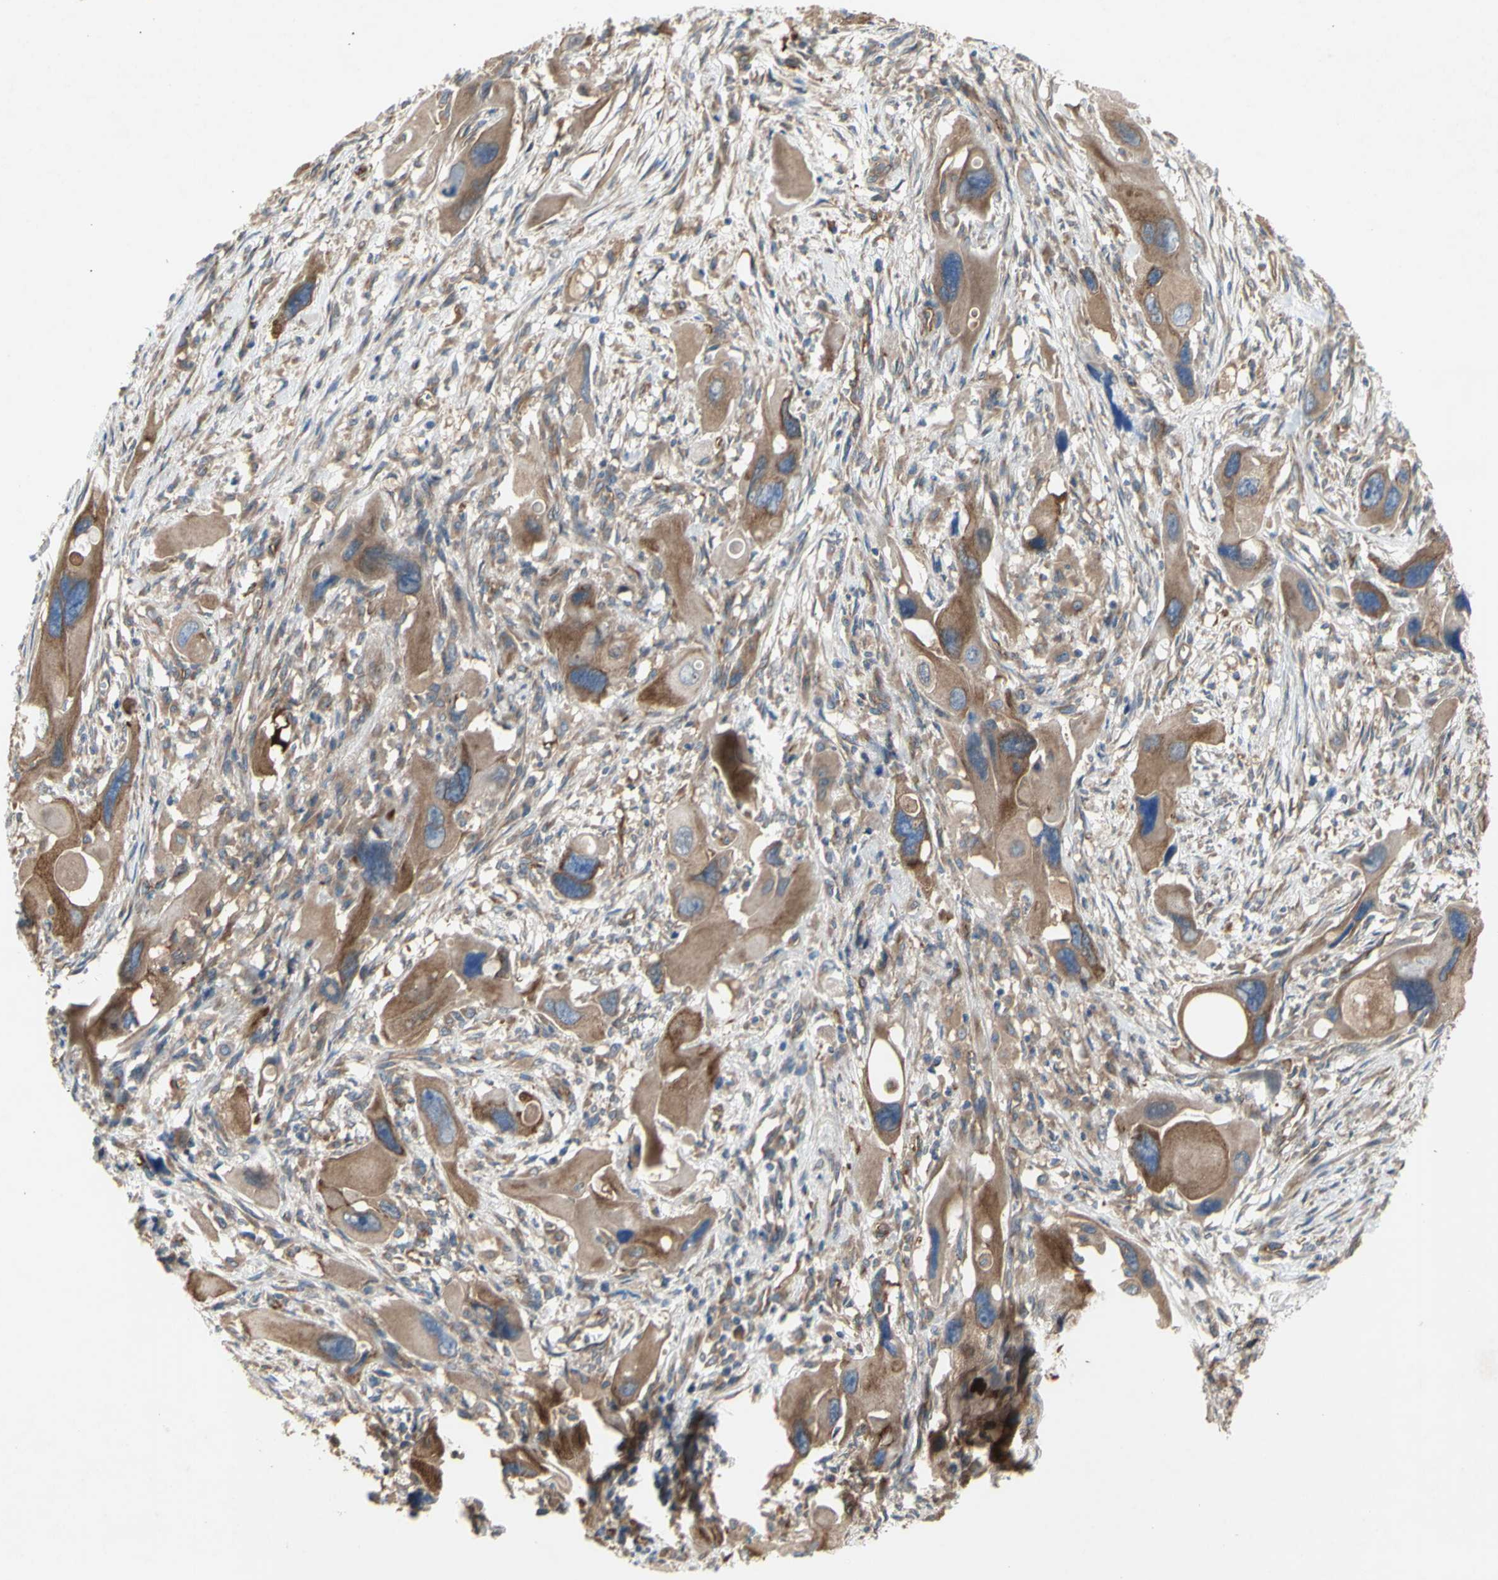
{"staining": {"intensity": "moderate", "quantity": ">75%", "location": "cytoplasmic/membranous"}, "tissue": "pancreatic cancer", "cell_type": "Tumor cells", "image_type": "cancer", "snomed": [{"axis": "morphology", "description": "Adenocarcinoma, NOS"}, {"axis": "topography", "description": "Pancreas"}], "caption": "The photomicrograph reveals a brown stain indicating the presence of a protein in the cytoplasmic/membranous of tumor cells in pancreatic adenocarcinoma. The staining was performed using DAB (3,3'-diaminobenzidine), with brown indicating positive protein expression. Nuclei are stained blue with hematoxylin.", "gene": "KLC1", "patient": {"sex": "male", "age": 73}}